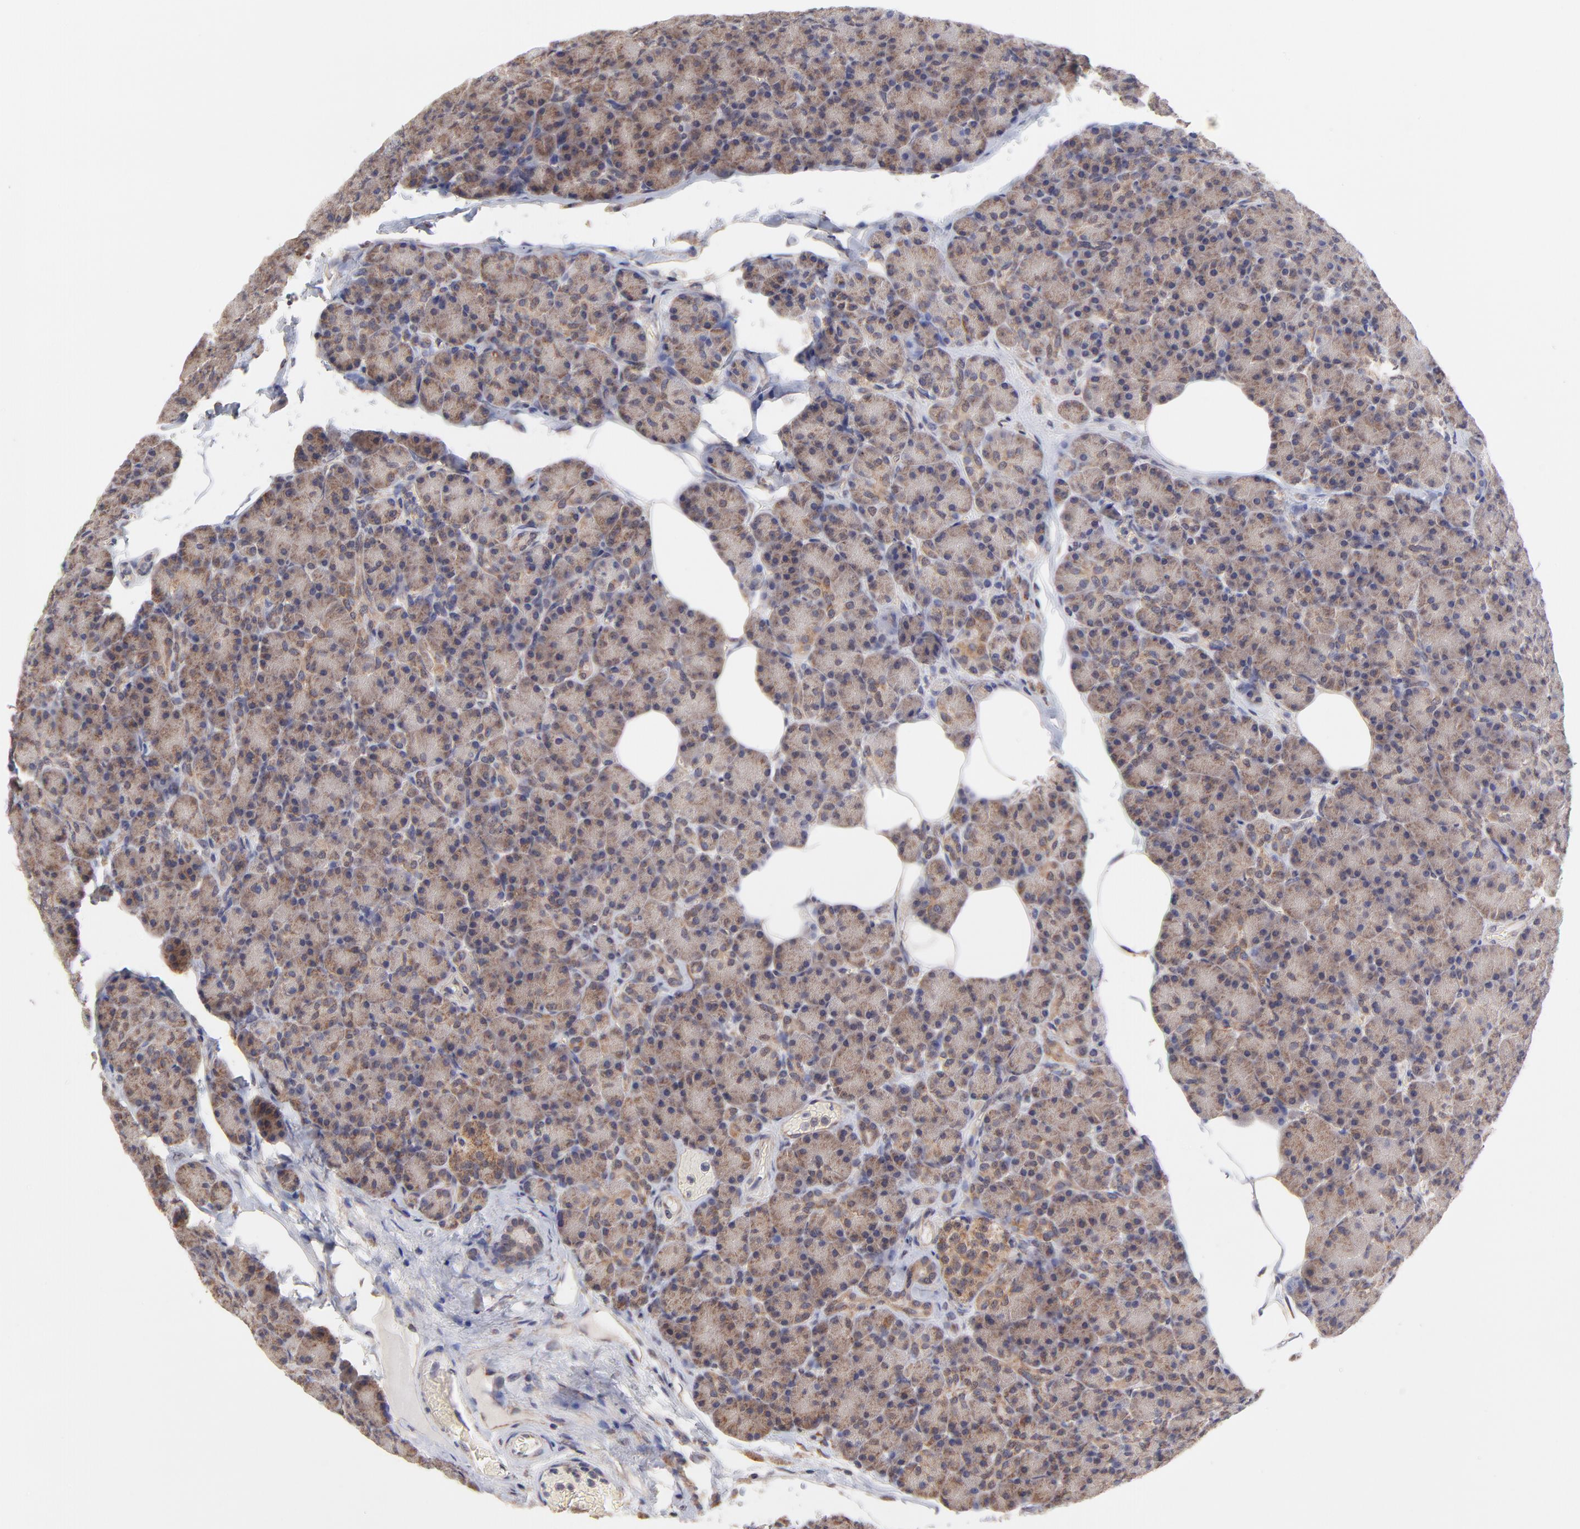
{"staining": {"intensity": "moderate", "quantity": ">75%", "location": "cytoplasmic/membranous"}, "tissue": "pancreas", "cell_type": "Exocrine glandular cells", "image_type": "normal", "snomed": [{"axis": "morphology", "description": "Normal tissue, NOS"}, {"axis": "topography", "description": "Pancreas"}], "caption": "DAB (3,3'-diaminobenzidine) immunohistochemical staining of unremarkable pancreas demonstrates moderate cytoplasmic/membranous protein positivity in about >75% of exocrine glandular cells. (Brightfield microscopy of DAB IHC at high magnification).", "gene": "UBE2H", "patient": {"sex": "female", "age": 43}}